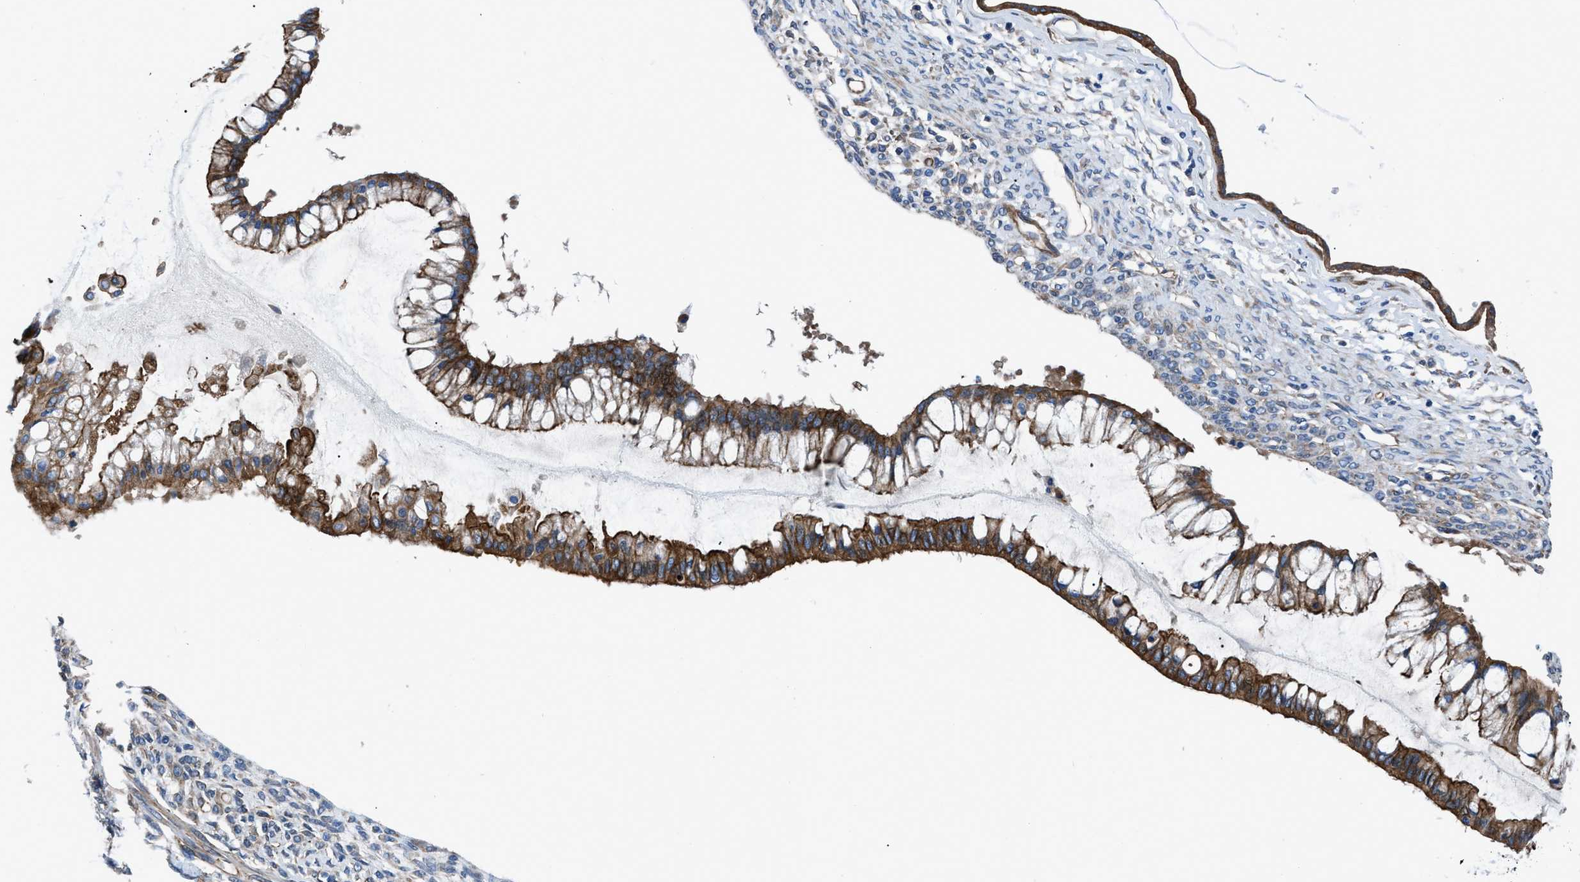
{"staining": {"intensity": "strong", "quantity": ">75%", "location": "cytoplasmic/membranous"}, "tissue": "ovarian cancer", "cell_type": "Tumor cells", "image_type": "cancer", "snomed": [{"axis": "morphology", "description": "Cystadenocarcinoma, mucinous, NOS"}, {"axis": "topography", "description": "Ovary"}], "caption": "Ovarian cancer stained for a protein demonstrates strong cytoplasmic/membranous positivity in tumor cells.", "gene": "TRIP4", "patient": {"sex": "female", "age": 73}}